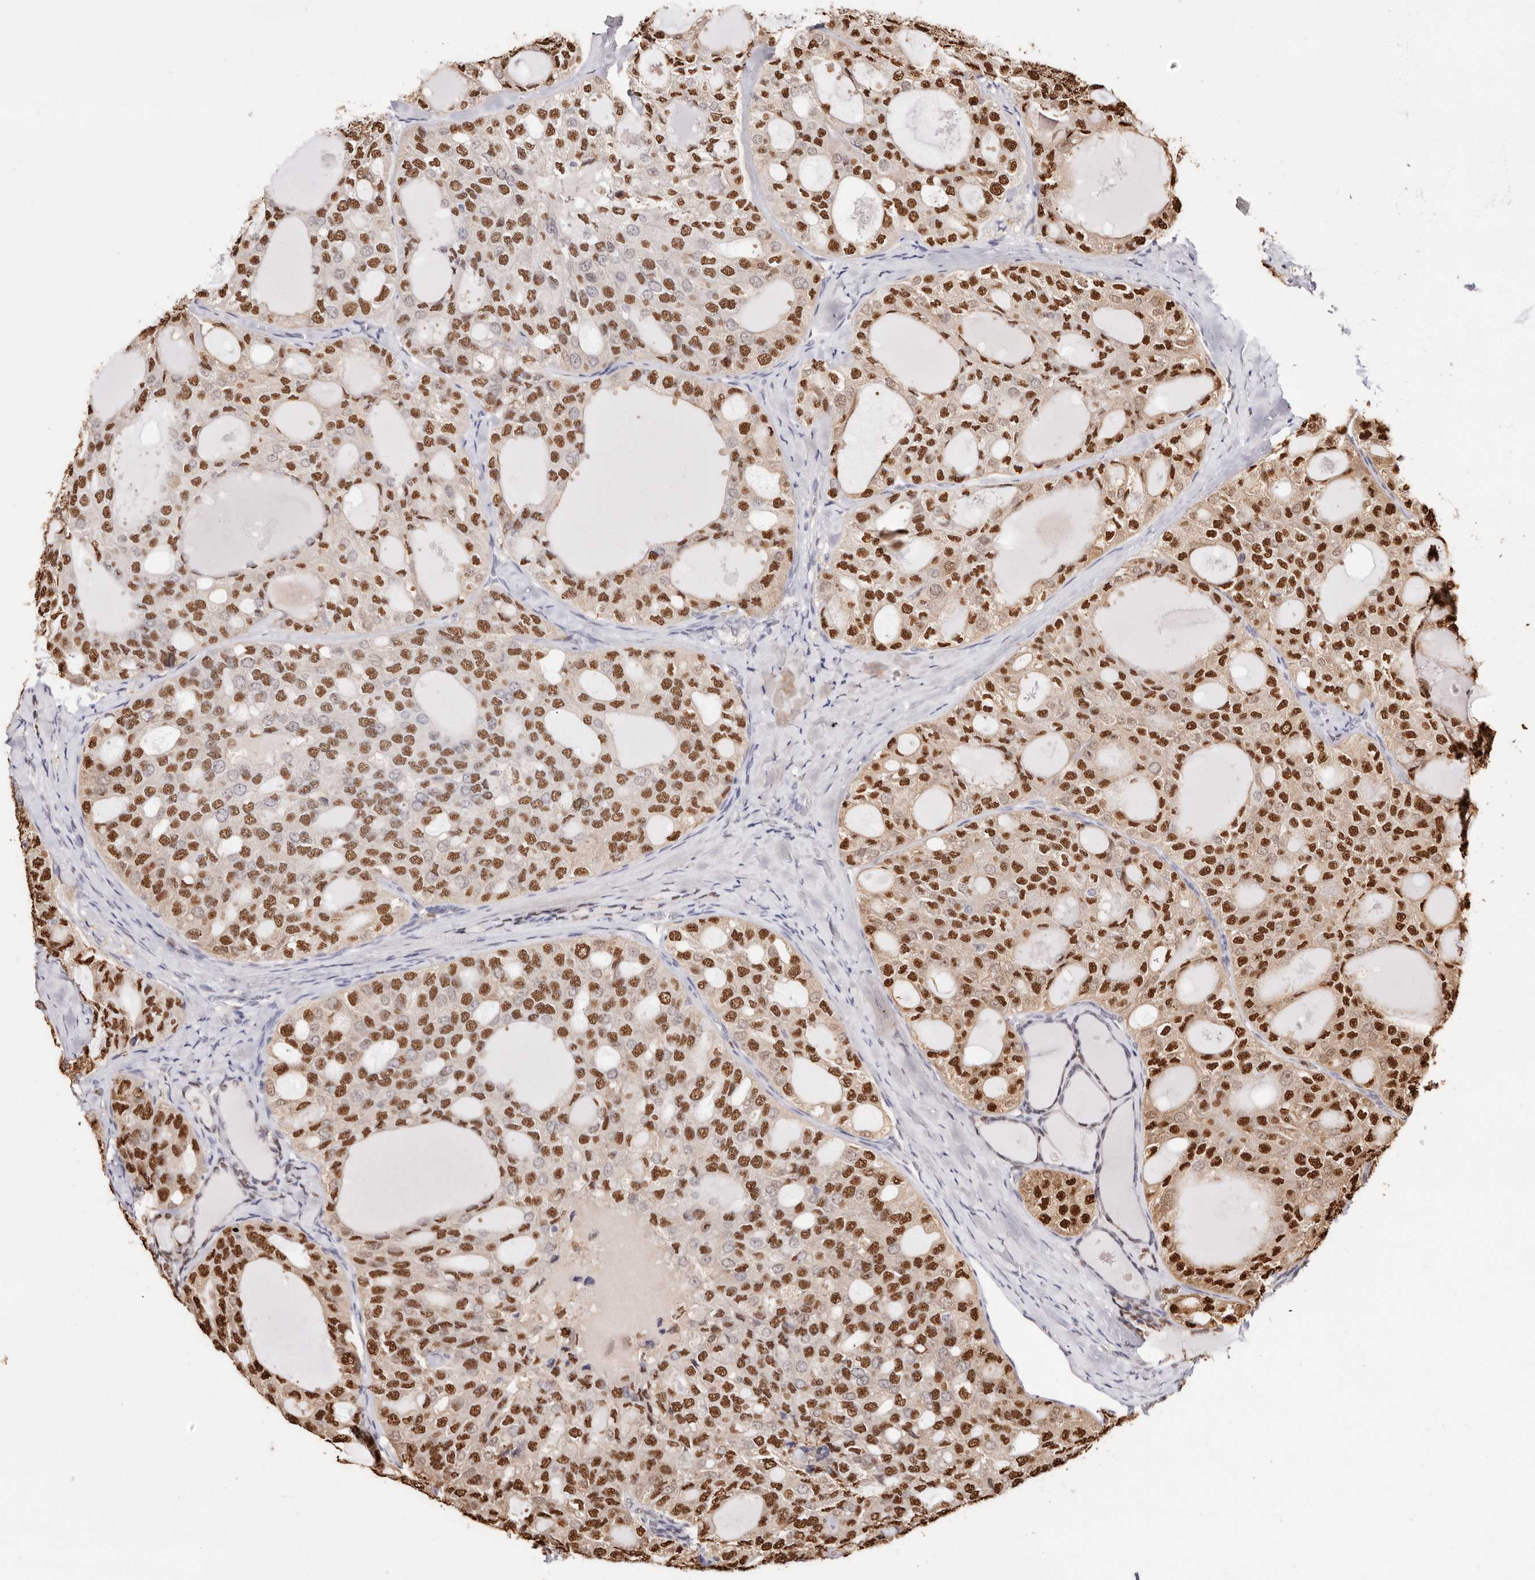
{"staining": {"intensity": "strong", "quantity": ">75%", "location": "nuclear"}, "tissue": "thyroid cancer", "cell_type": "Tumor cells", "image_type": "cancer", "snomed": [{"axis": "morphology", "description": "Follicular adenoma carcinoma, NOS"}, {"axis": "topography", "description": "Thyroid gland"}], "caption": "Brown immunohistochemical staining in human follicular adenoma carcinoma (thyroid) exhibits strong nuclear expression in approximately >75% of tumor cells. Using DAB (3,3'-diaminobenzidine) (brown) and hematoxylin (blue) stains, captured at high magnification using brightfield microscopy.", "gene": "TKT", "patient": {"sex": "male", "age": 75}}